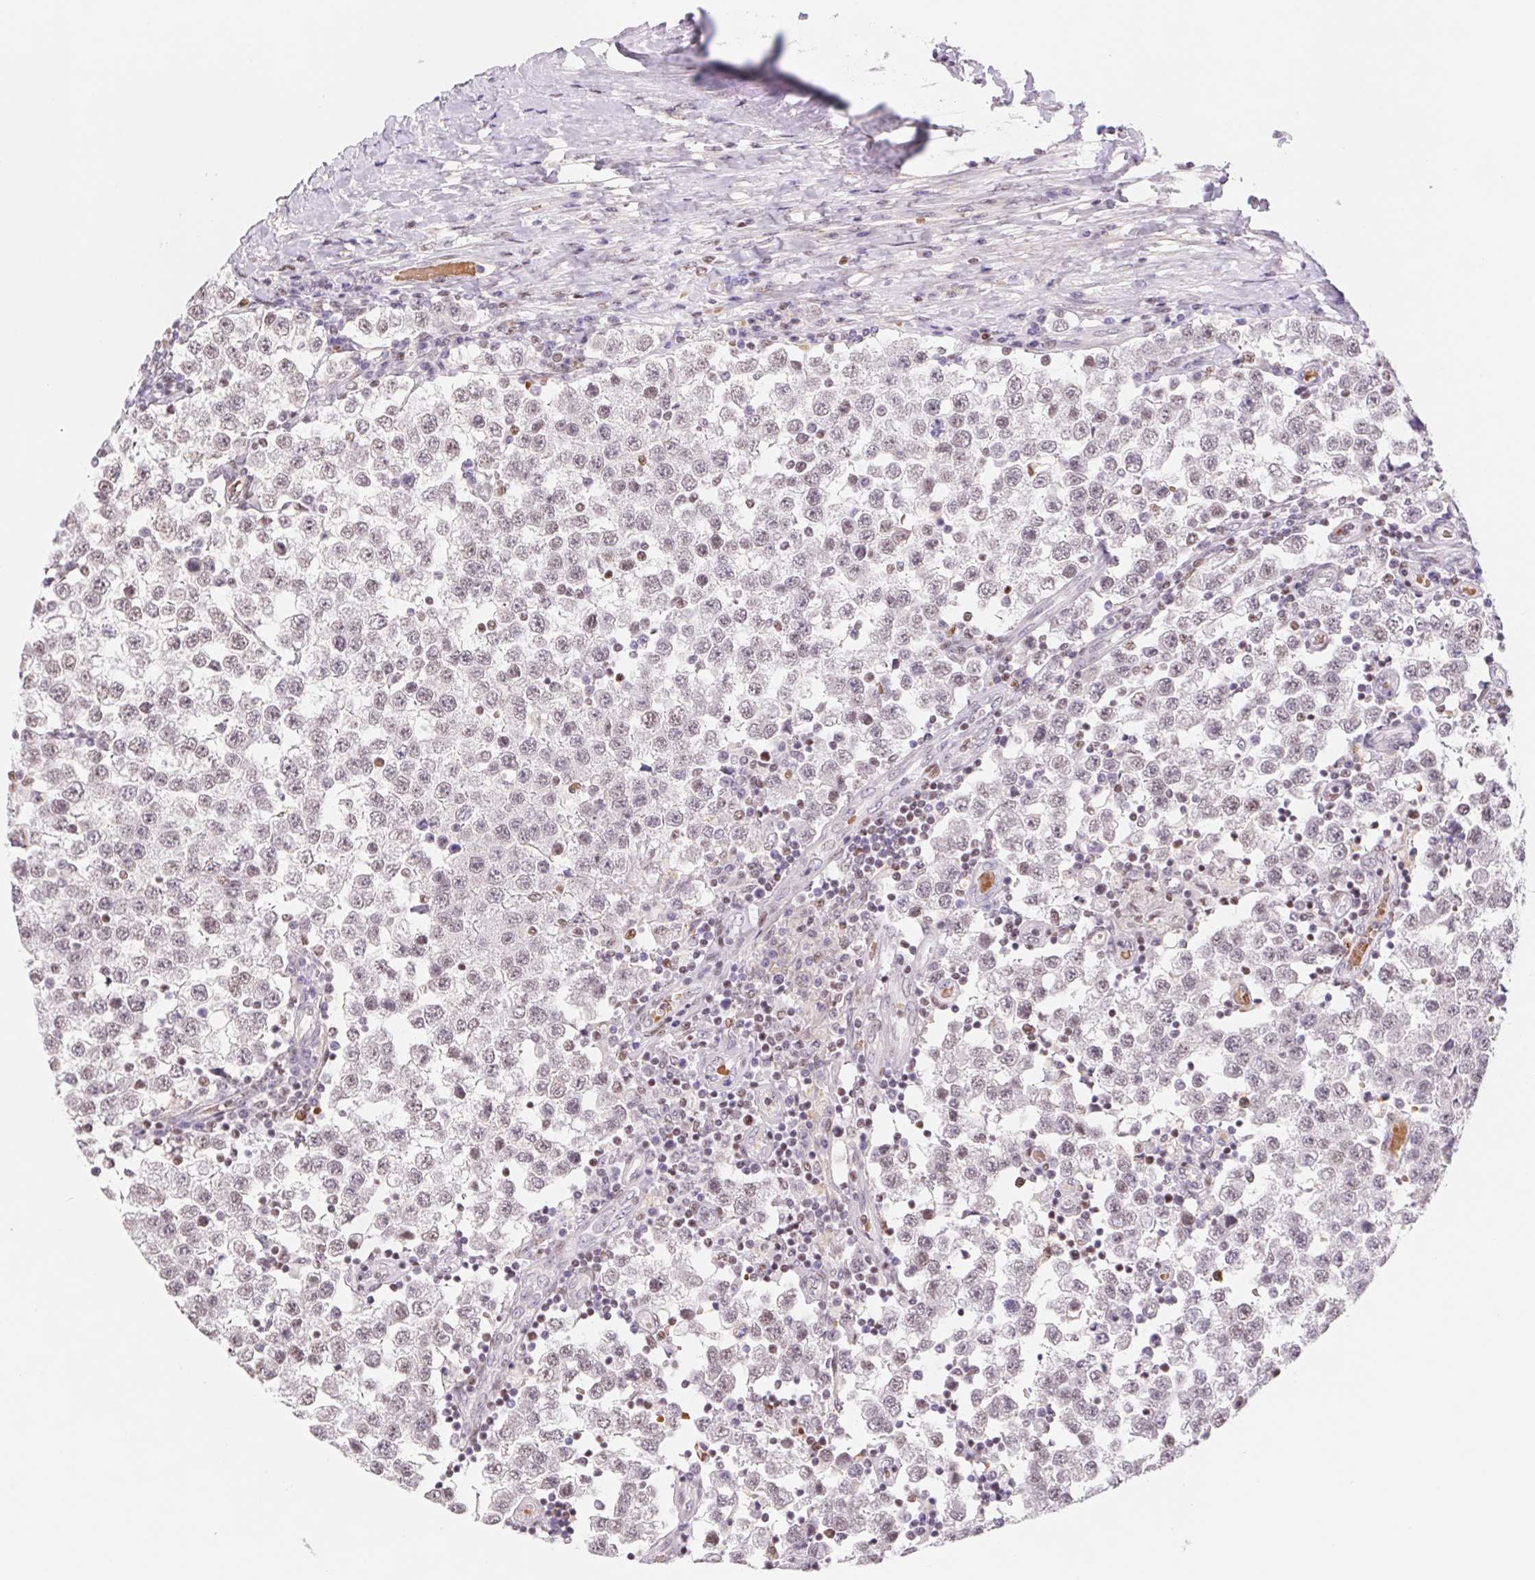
{"staining": {"intensity": "weak", "quantity": "25%-75%", "location": "nuclear"}, "tissue": "testis cancer", "cell_type": "Tumor cells", "image_type": "cancer", "snomed": [{"axis": "morphology", "description": "Seminoma, NOS"}, {"axis": "topography", "description": "Testis"}], "caption": "The photomicrograph shows a brown stain indicating the presence of a protein in the nuclear of tumor cells in testis cancer.", "gene": "TRERF1", "patient": {"sex": "male", "age": 34}}